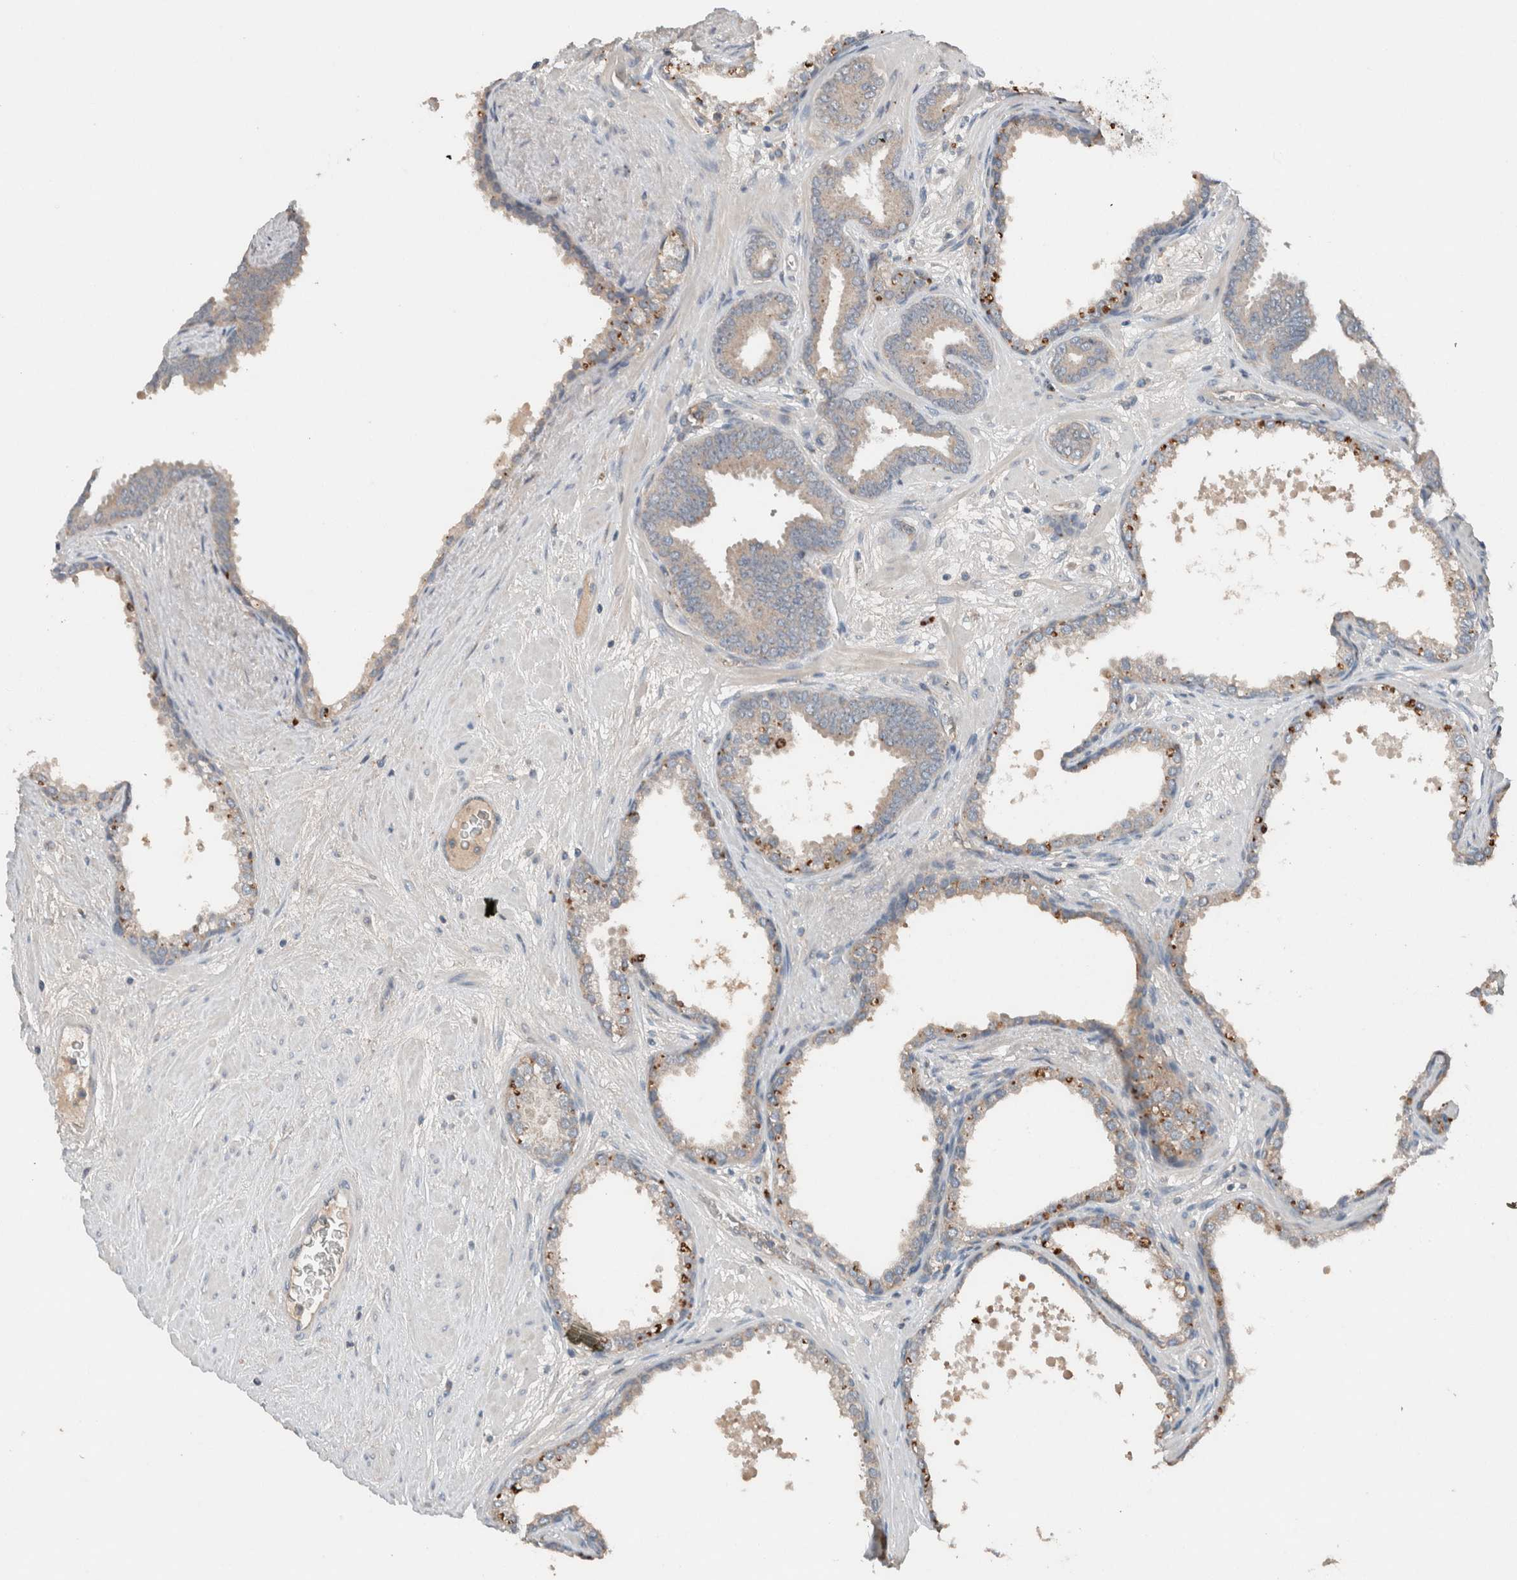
{"staining": {"intensity": "moderate", "quantity": "<25%", "location": "cytoplasmic/membranous"}, "tissue": "prostate cancer", "cell_type": "Tumor cells", "image_type": "cancer", "snomed": [{"axis": "morphology", "description": "Adenocarcinoma, Low grade"}, {"axis": "topography", "description": "Prostate"}], "caption": "Prostate low-grade adenocarcinoma tissue demonstrates moderate cytoplasmic/membranous staining in about <25% of tumor cells (DAB (3,3'-diaminobenzidine) = brown stain, brightfield microscopy at high magnification).", "gene": "UGCG", "patient": {"sex": "male", "age": 62}}